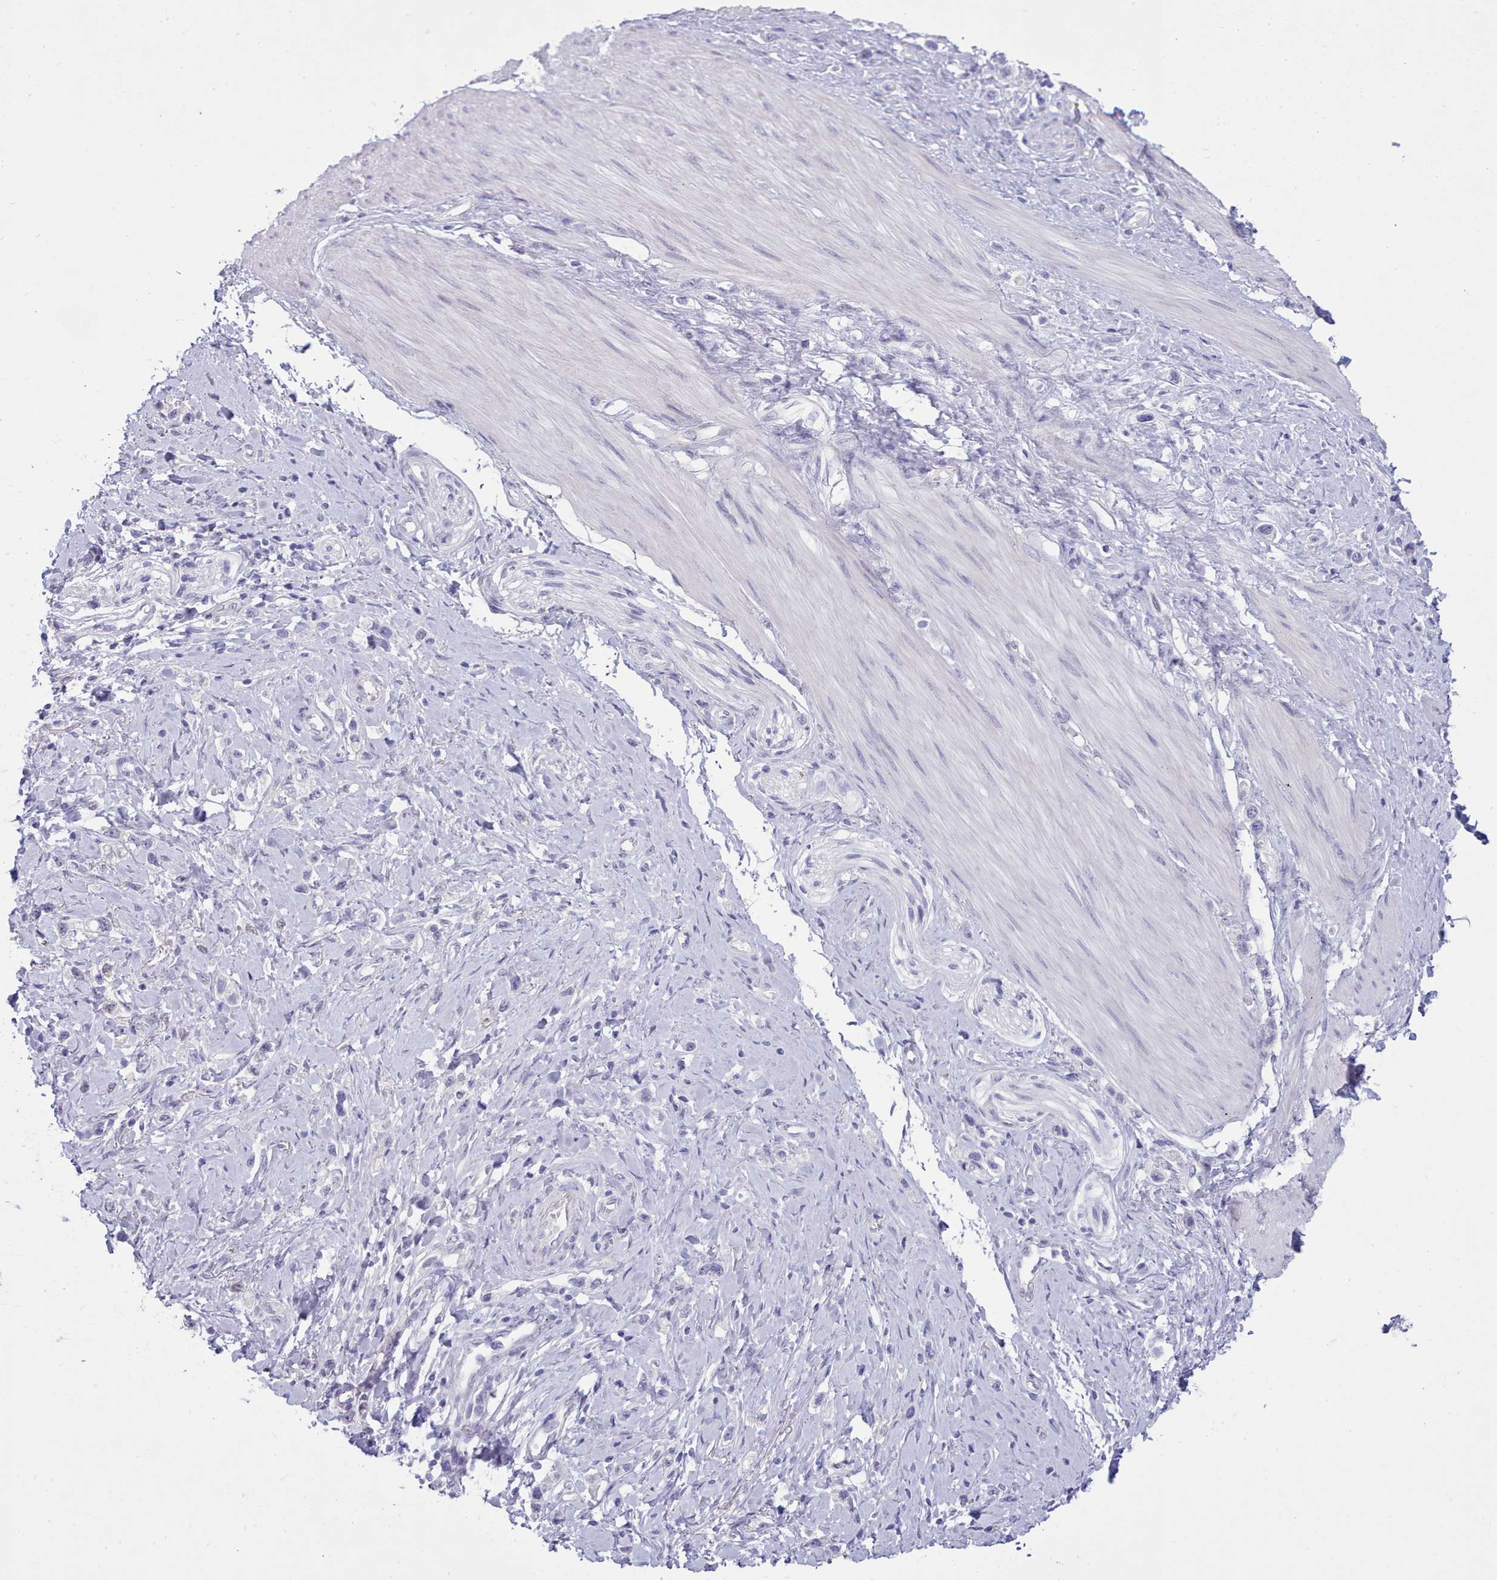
{"staining": {"intensity": "negative", "quantity": "none", "location": "none"}, "tissue": "stomach cancer", "cell_type": "Tumor cells", "image_type": "cancer", "snomed": [{"axis": "morphology", "description": "Adenocarcinoma, NOS"}, {"axis": "topography", "description": "Stomach"}], "caption": "Tumor cells are negative for brown protein staining in adenocarcinoma (stomach).", "gene": "TMEM253", "patient": {"sex": "female", "age": 65}}